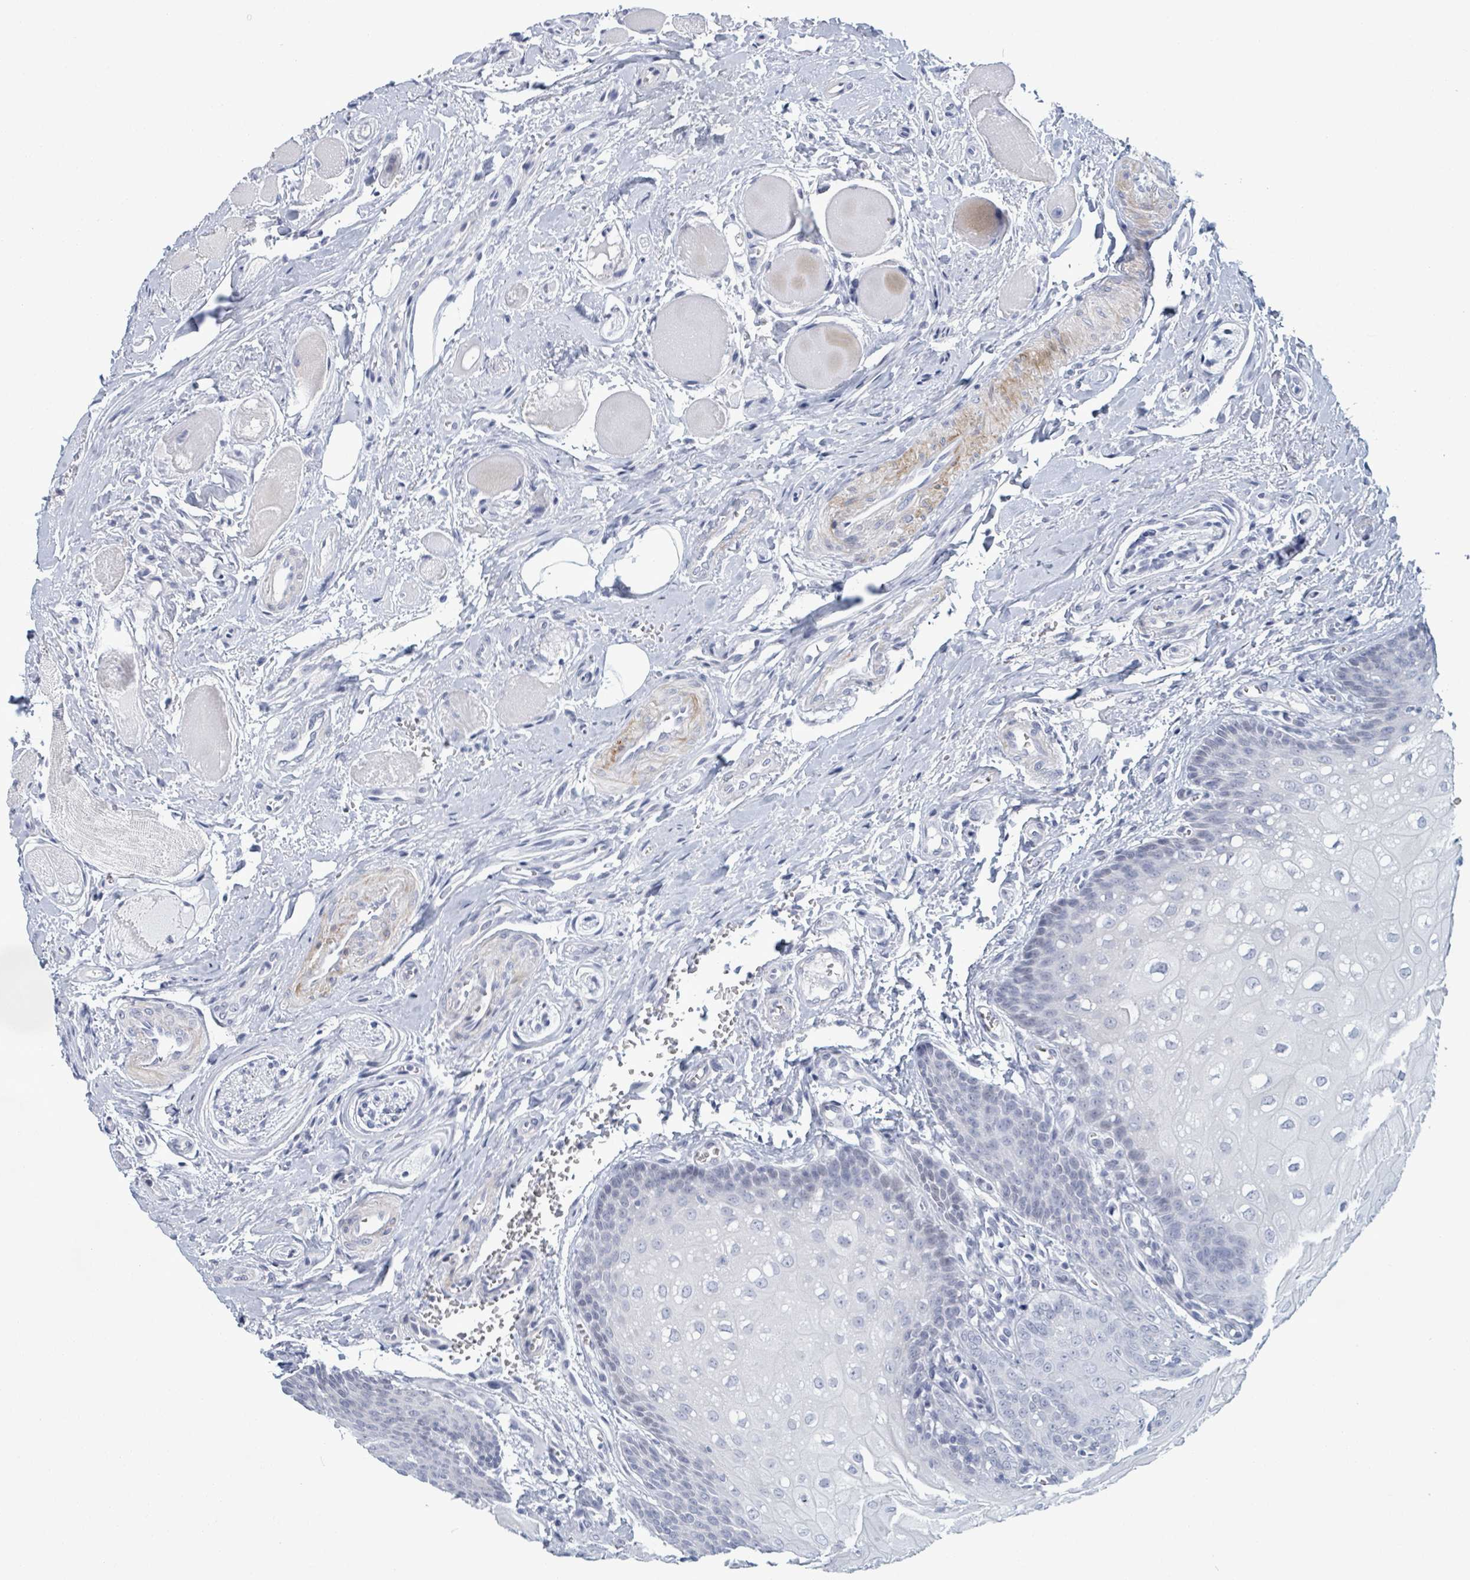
{"staining": {"intensity": "negative", "quantity": "none", "location": "none"}, "tissue": "oral mucosa", "cell_type": "Squamous epithelial cells", "image_type": "normal", "snomed": [{"axis": "morphology", "description": "Normal tissue, NOS"}, {"axis": "morphology", "description": "Squamous cell carcinoma, NOS"}, {"axis": "topography", "description": "Oral tissue"}, {"axis": "topography", "description": "Tounge, NOS"}, {"axis": "topography", "description": "Head-Neck"}], "caption": "Immunohistochemistry histopathology image of unremarkable oral mucosa: human oral mucosa stained with DAB (3,3'-diaminobenzidine) demonstrates no significant protein staining in squamous epithelial cells.", "gene": "ZNF771", "patient": {"sex": "male", "age": 79}}